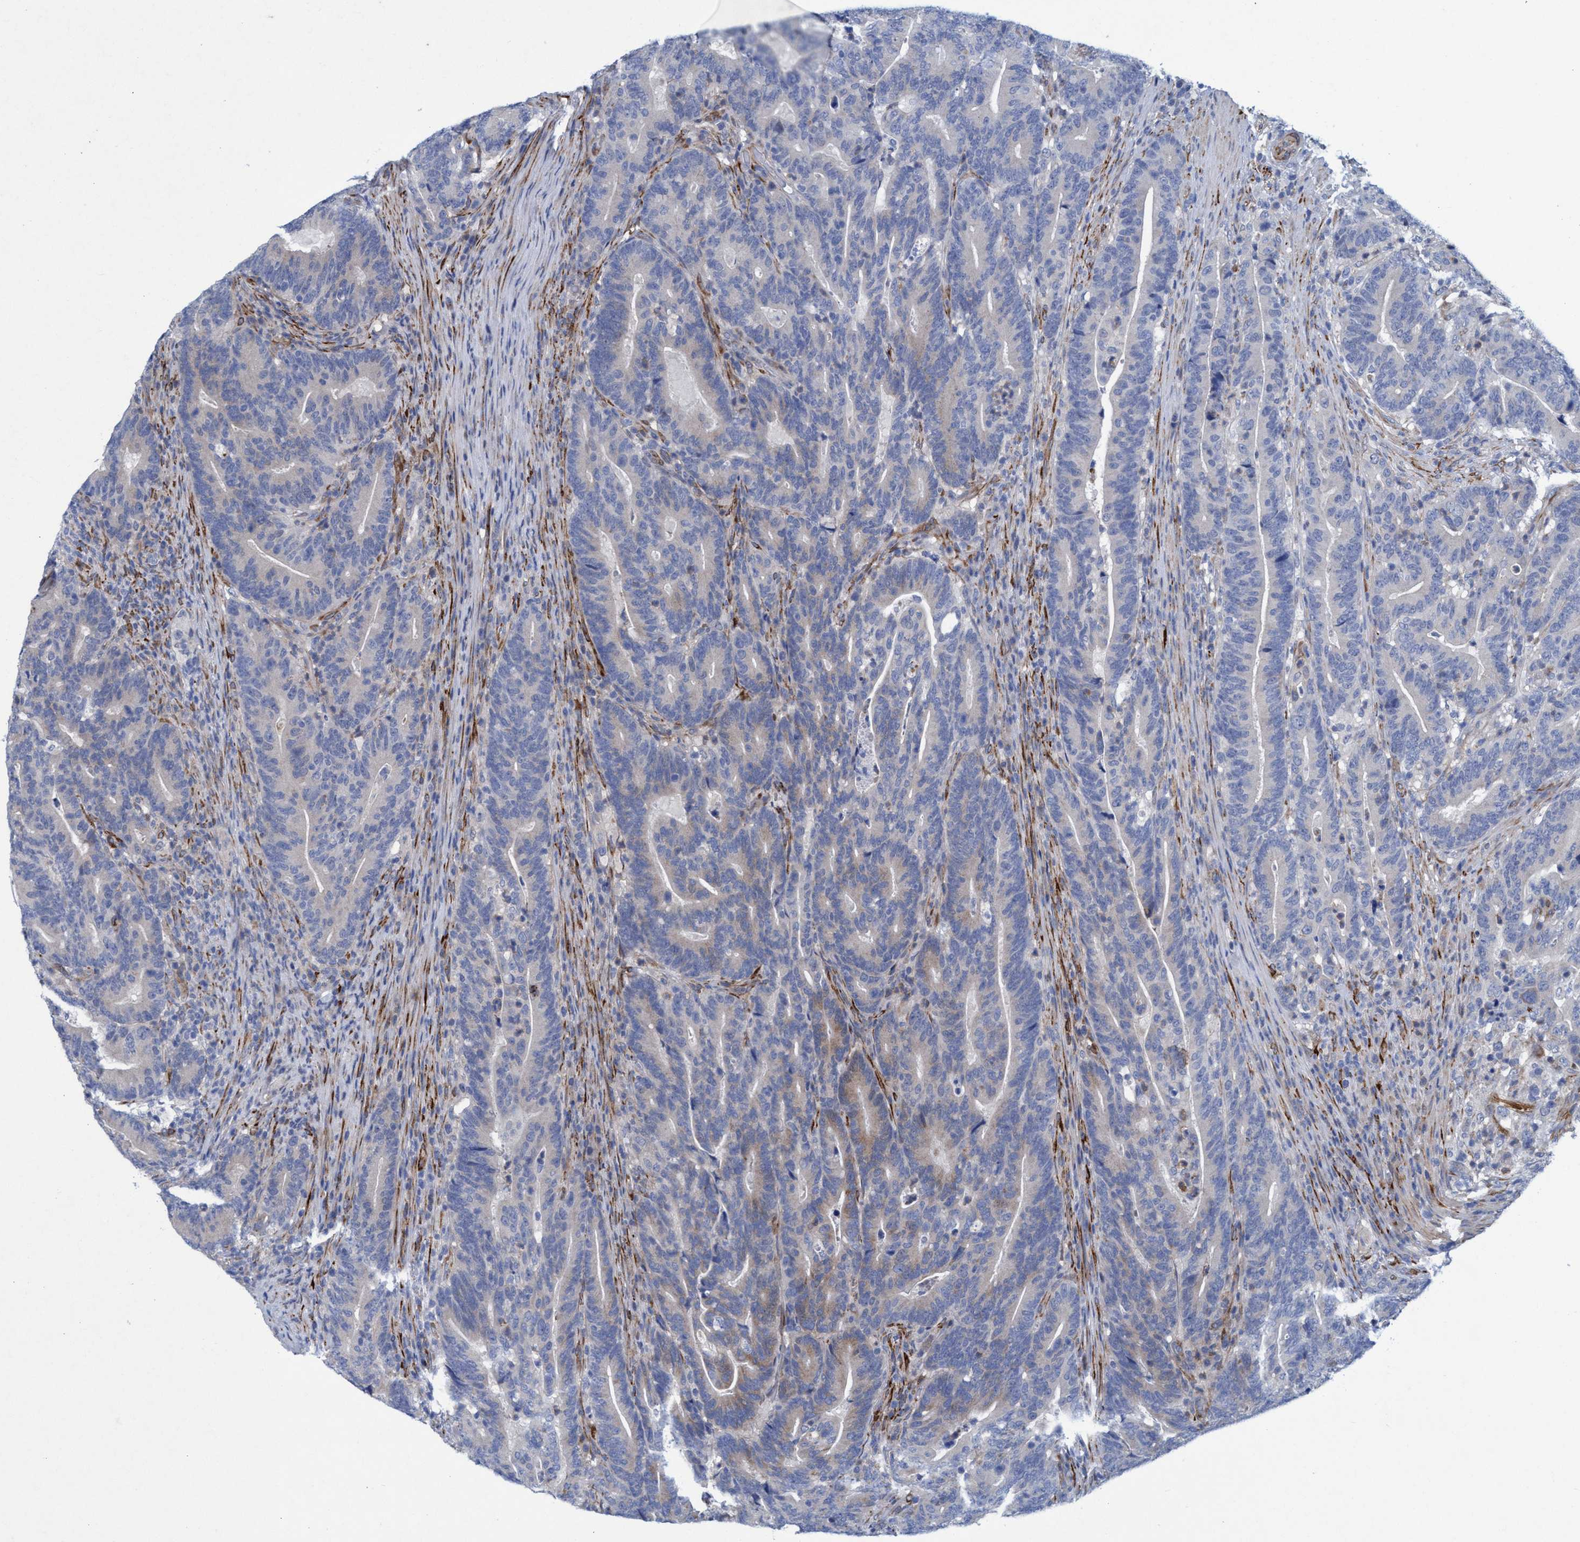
{"staining": {"intensity": "negative", "quantity": "none", "location": "none"}, "tissue": "colorectal cancer", "cell_type": "Tumor cells", "image_type": "cancer", "snomed": [{"axis": "morphology", "description": "Adenocarcinoma, NOS"}, {"axis": "topography", "description": "Colon"}], "caption": "Immunohistochemical staining of colorectal cancer (adenocarcinoma) exhibits no significant expression in tumor cells. Brightfield microscopy of IHC stained with DAB (brown) and hematoxylin (blue), captured at high magnification.", "gene": "SLC43A2", "patient": {"sex": "female", "age": 66}}